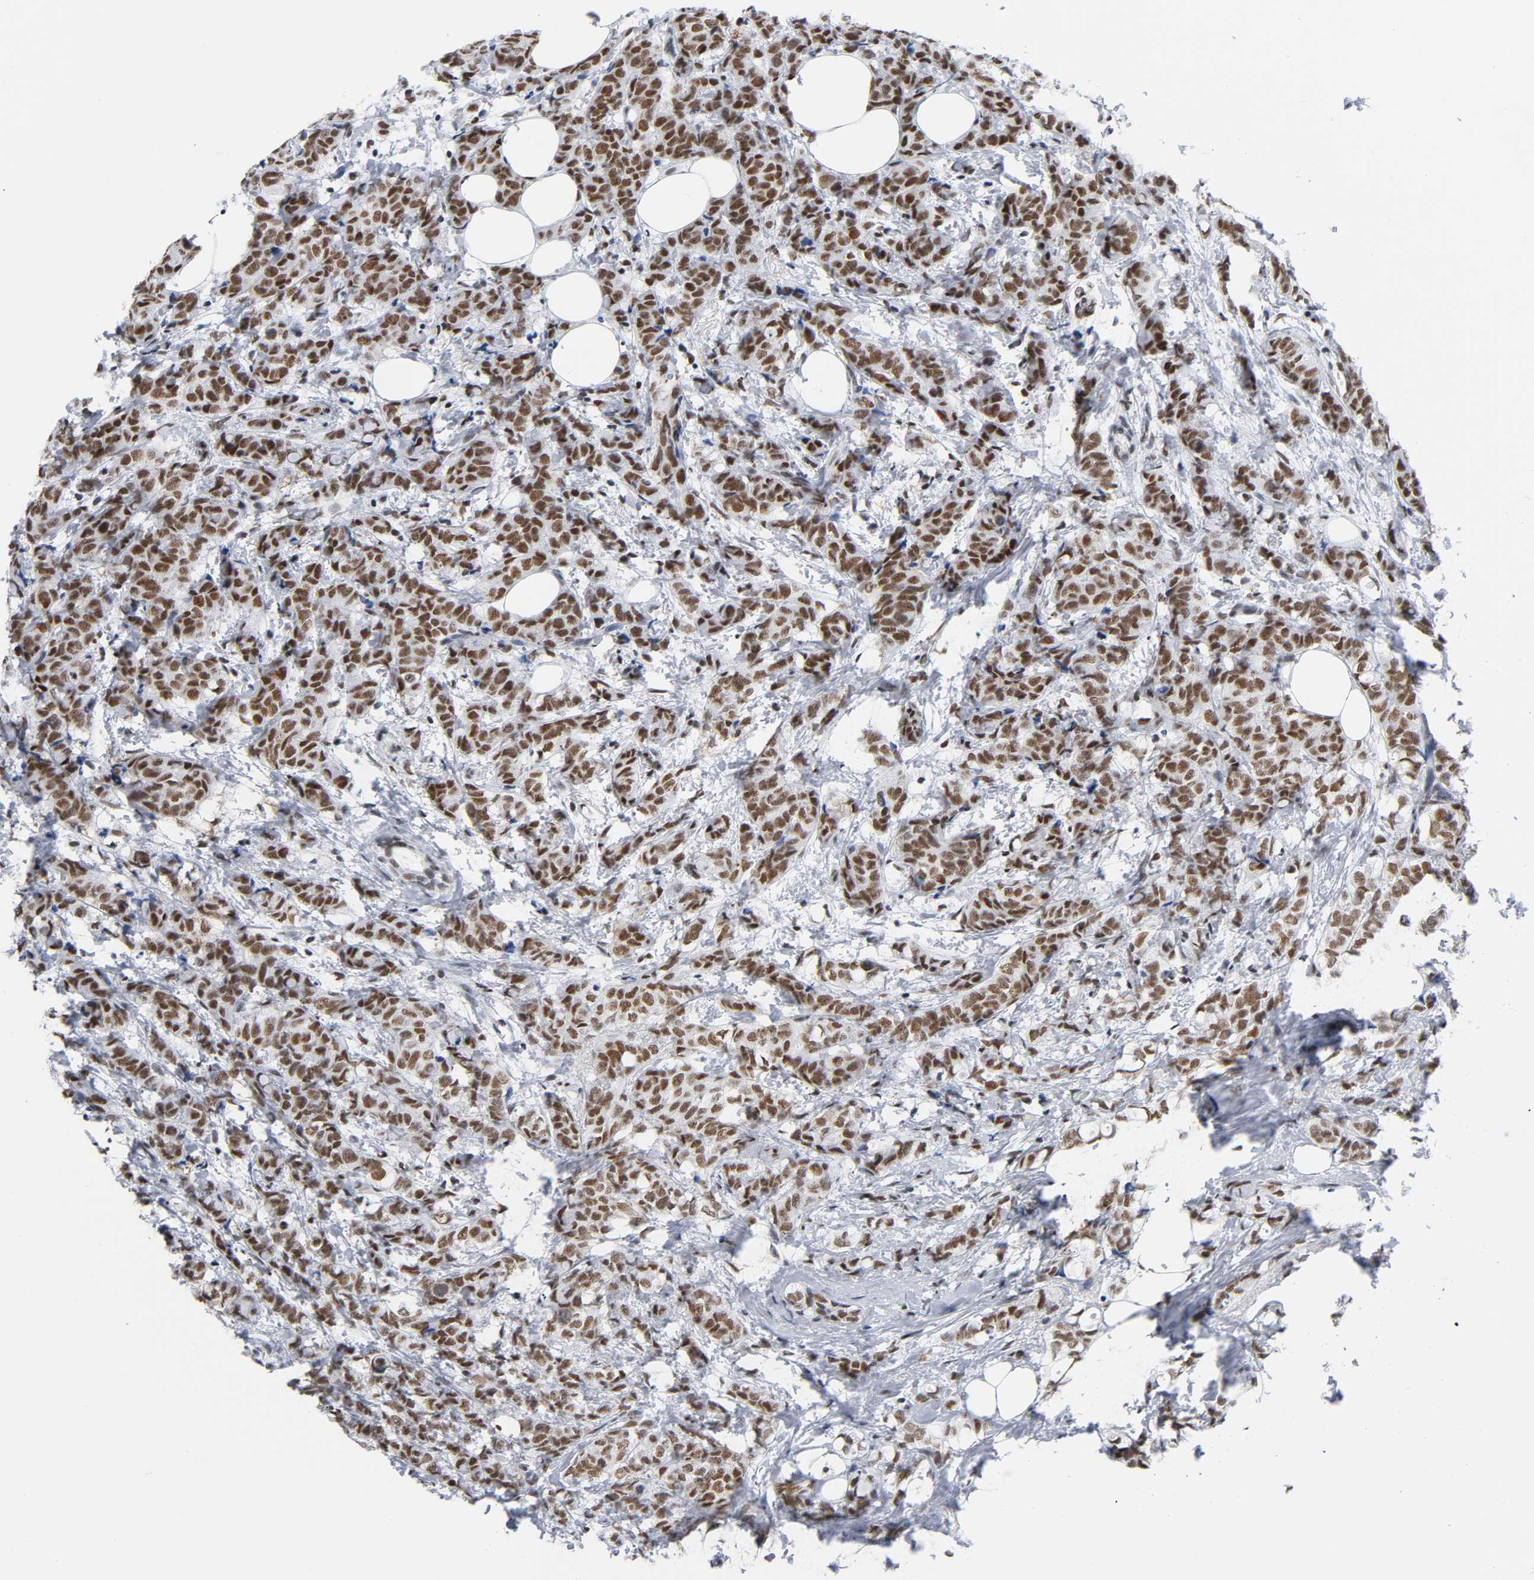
{"staining": {"intensity": "moderate", "quantity": ">75%", "location": "nuclear"}, "tissue": "breast cancer", "cell_type": "Tumor cells", "image_type": "cancer", "snomed": [{"axis": "morphology", "description": "Lobular carcinoma"}, {"axis": "topography", "description": "Breast"}], "caption": "Protein analysis of breast cancer tissue displays moderate nuclear expression in approximately >75% of tumor cells. (brown staining indicates protein expression, while blue staining denotes nuclei).", "gene": "CSTF2", "patient": {"sex": "female", "age": 60}}